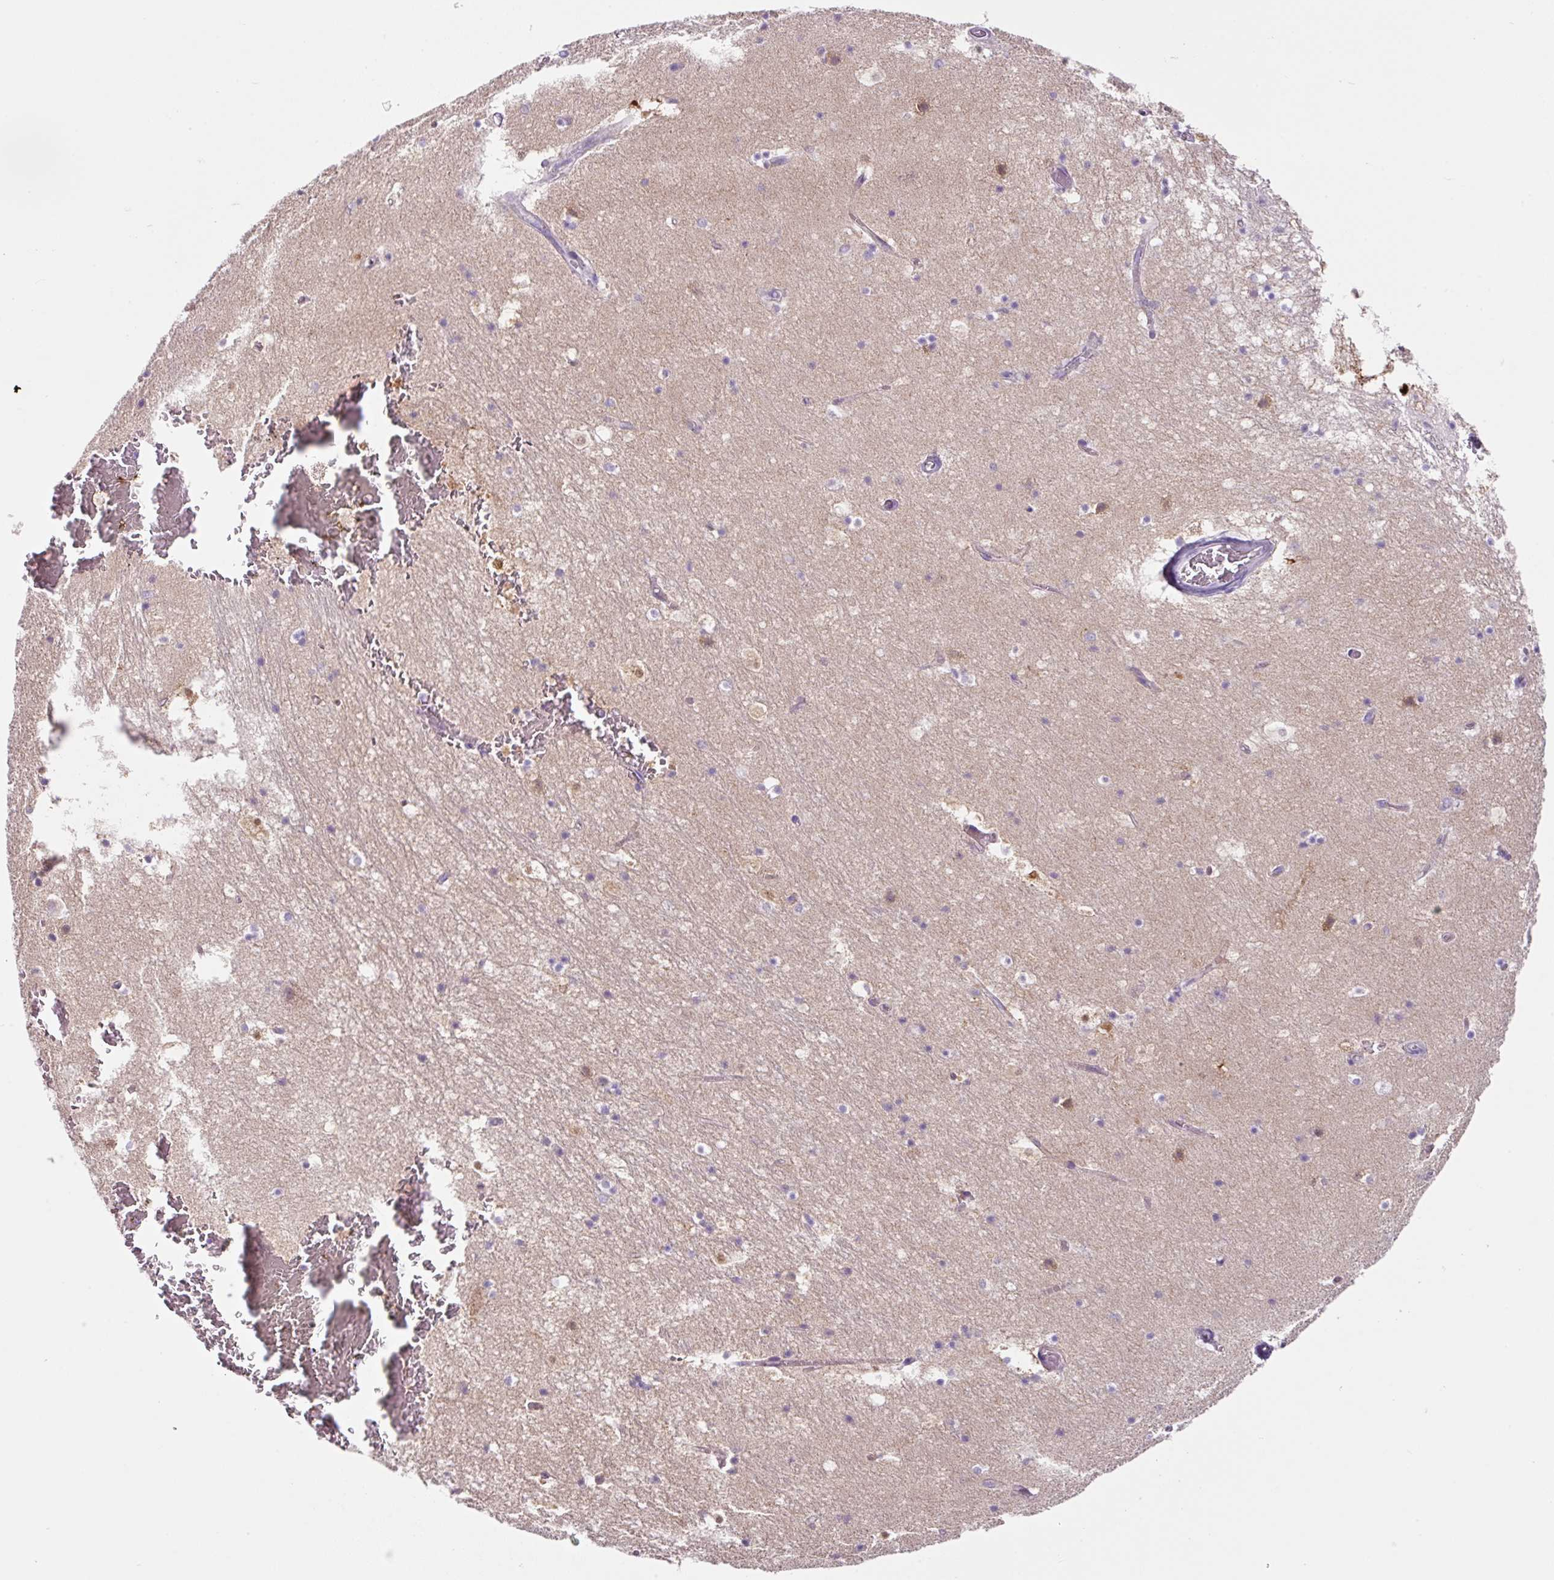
{"staining": {"intensity": "negative", "quantity": "none", "location": "none"}, "tissue": "hippocampus", "cell_type": "Glial cells", "image_type": "normal", "snomed": [{"axis": "morphology", "description": "Normal tissue, NOS"}, {"axis": "topography", "description": "Hippocampus"}], "caption": "Immunohistochemistry of normal human hippocampus demonstrates no staining in glial cells.", "gene": "NDST3", "patient": {"sex": "female", "age": 52}}